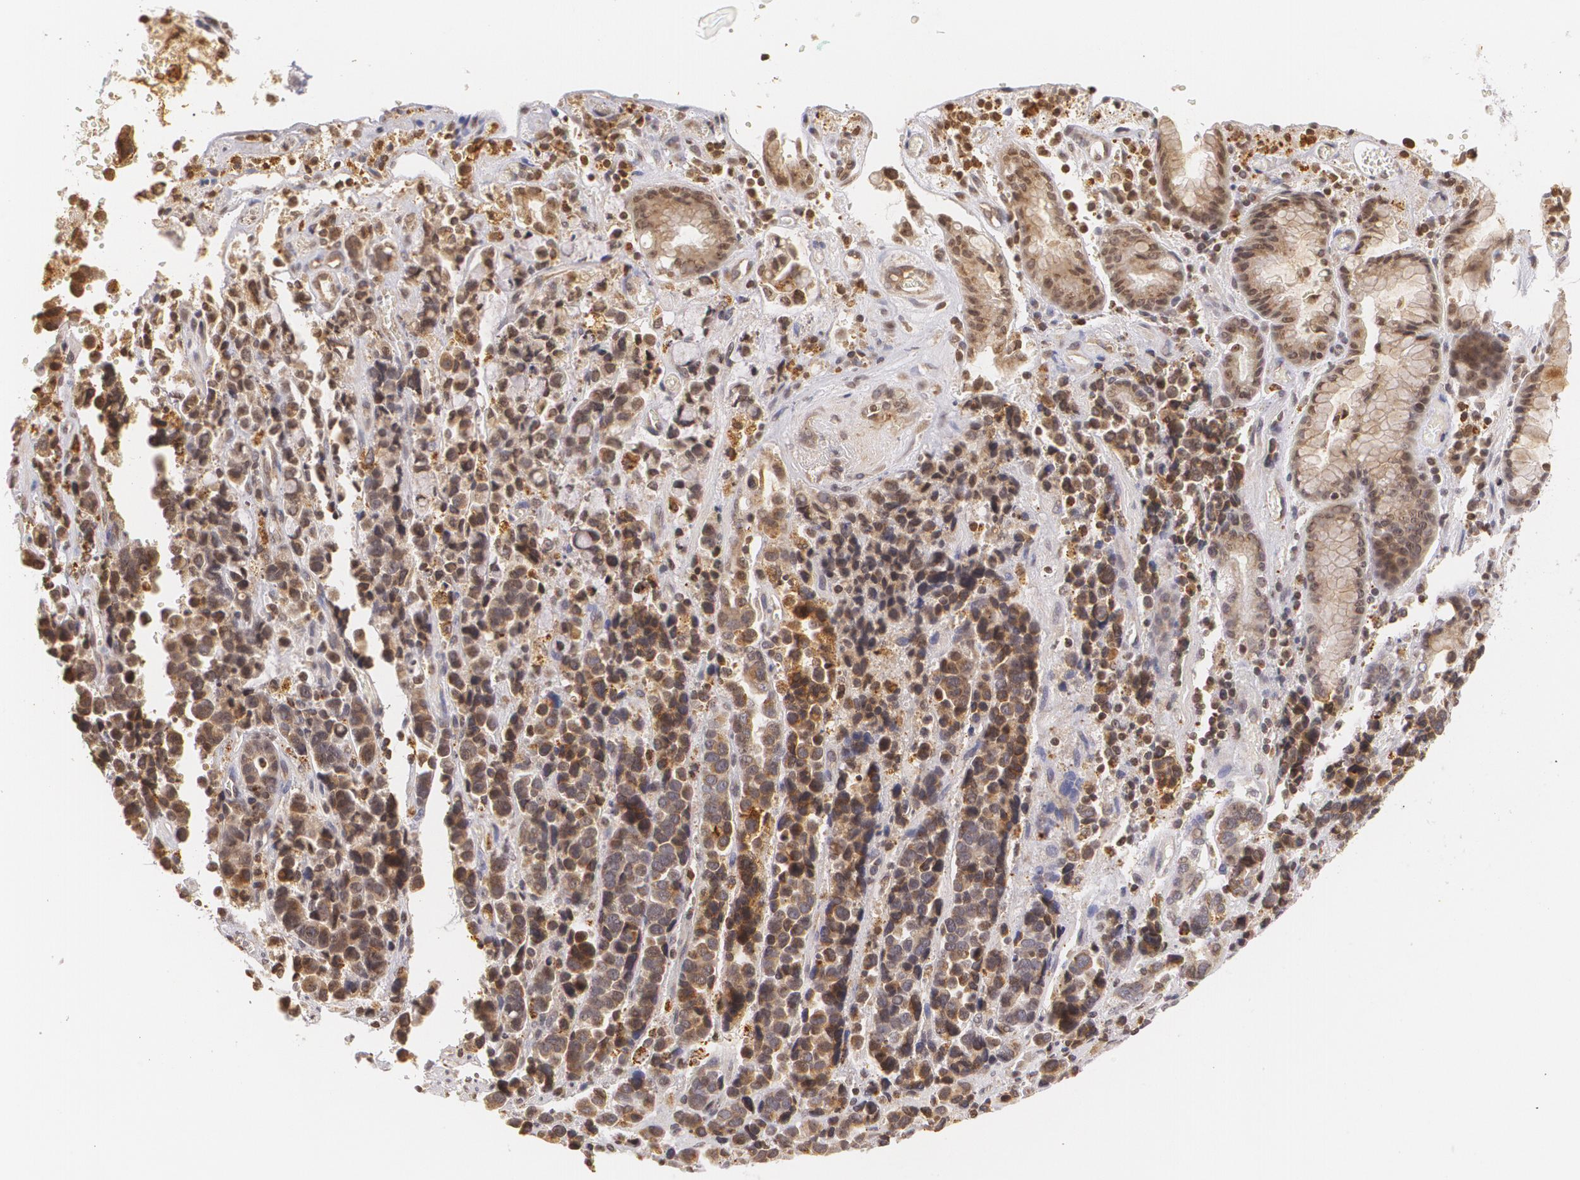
{"staining": {"intensity": "moderate", "quantity": ">75%", "location": "cytoplasmic/membranous"}, "tissue": "stomach cancer", "cell_type": "Tumor cells", "image_type": "cancer", "snomed": [{"axis": "morphology", "description": "Adenocarcinoma, NOS"}, {"axis": "topography", "description": "Stomach, upper"}], "caption": "High-magnification brightfield microscopy of stomach cancer (adenocarcinoma) stained with DAB (3,3'-diaminobenzidine) (brown) and counterstained with hematoxylin (blue). tumor cells exhibit moderate cytoplasmic/membranous staining is present in about>75% of cells.", "gene": "VAV3", "patient": {"sex": "male", "age": 71}}